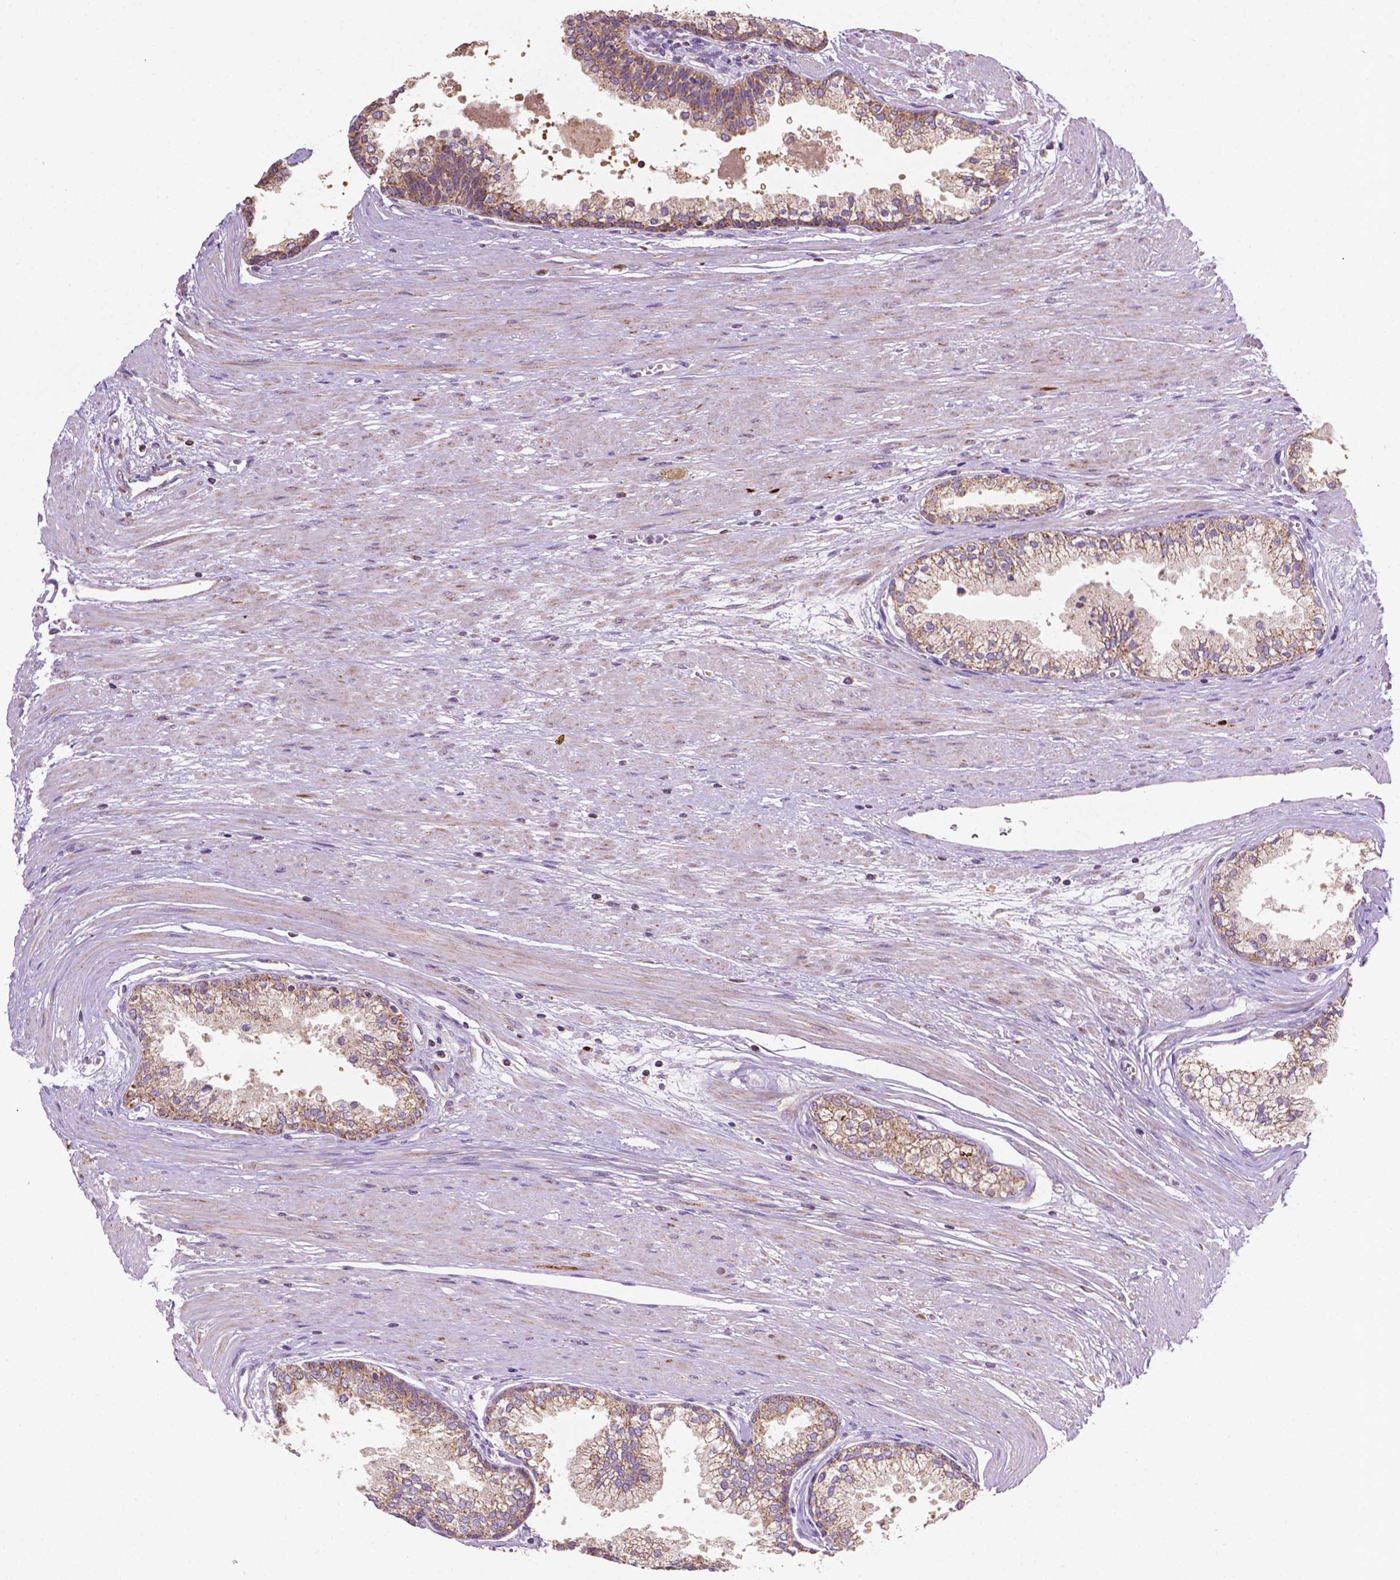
{"staining": {"intensity": "strong", "quantity": "25%-75%", "location": "cytoplasmic/membranous"}, "tissue": "prostate cancer", "cell_type": "Tumor cells", "image_type": "cancer", "snomed": [{"axis": "morphology", "description": "Adenocarcinoma, Medium grade"}, {"axis": "topography", "description": "Prostate"}], "caption": "Immunohistochemical staining of adenocarcinoma (medium-grade) (prostate) shows strong cytoplasmic/membranous protein expression in approximately 25%-75% of tumor cells.", "gene": "ILVBL", "patient": {"sex": "male", "age": 57}}